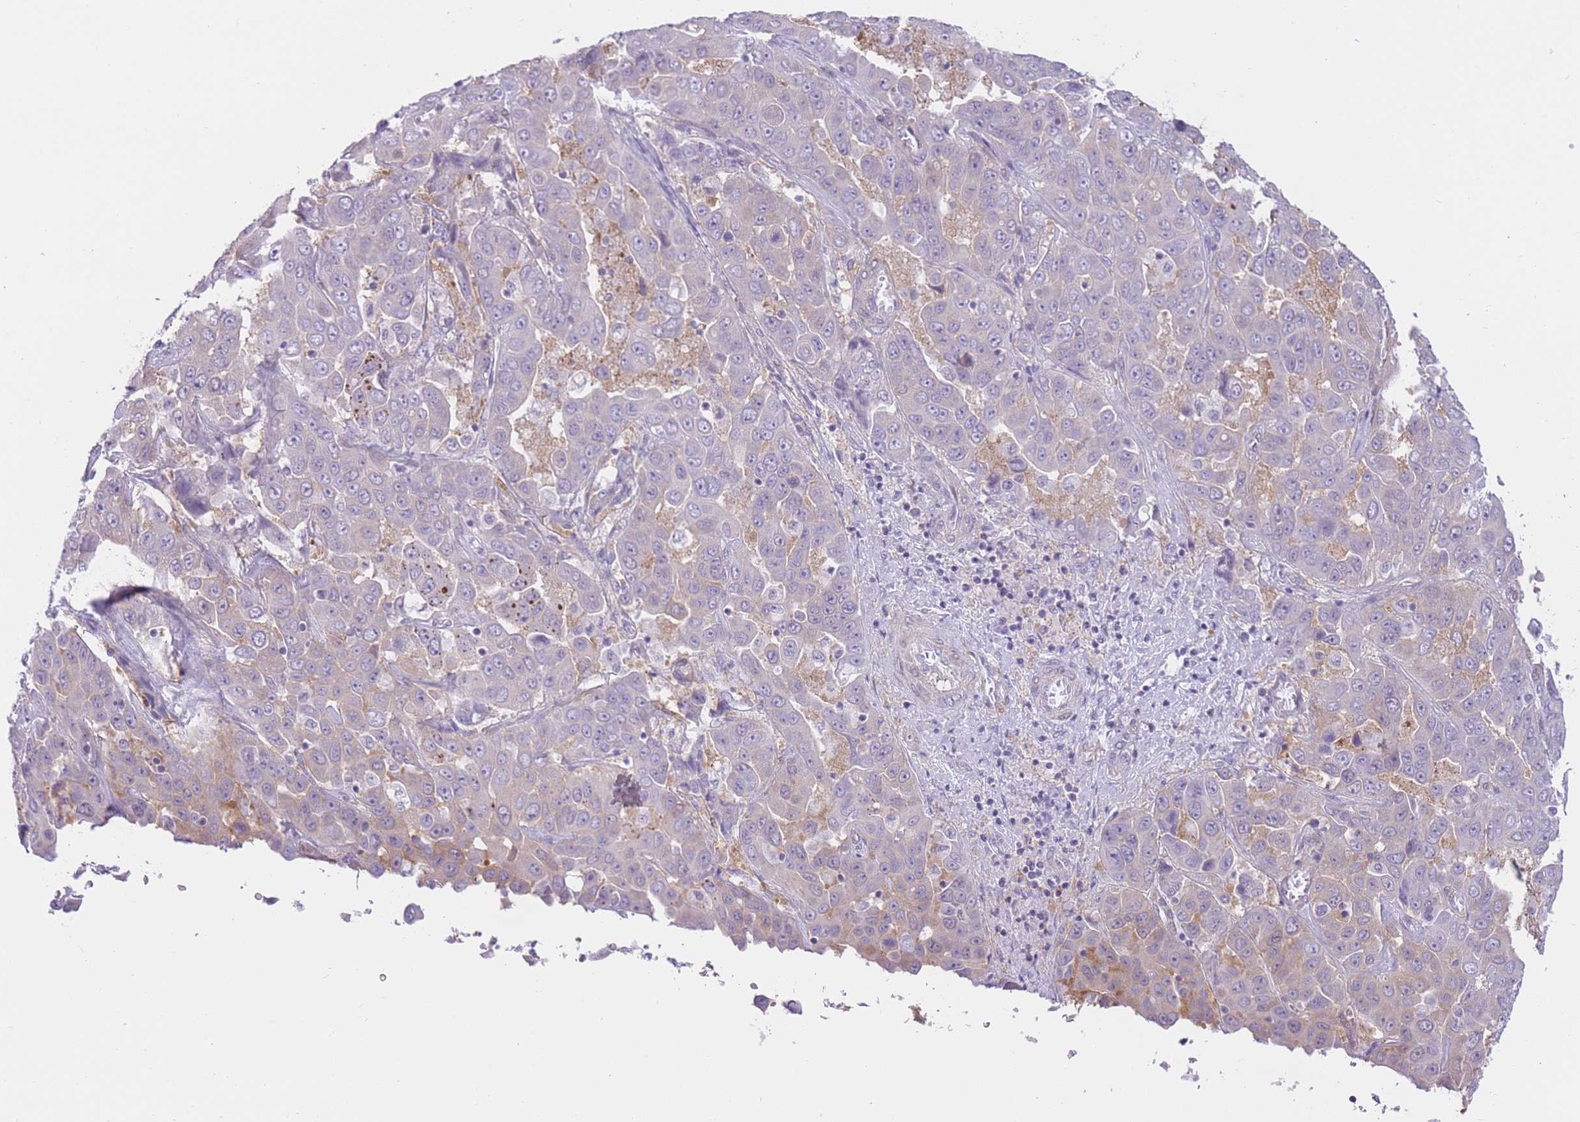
{"staining": {"intensity": "negative", "quantity": "none", "location": "none"}, "tissue": "liver cancer", "cell_type": "Tumor cells", "image_type": "cancer", "snomed": [{"axis": "morphology", "description": "Cholangiocarcinoma"}, {"axis": "topography", "description": "Liver"}], "caption": "Liver cancer stained for a protein using IHC shows no positivity tumor cells.", "gene": "OR11H12", "patient": {"sex": "female", "age": 52}}